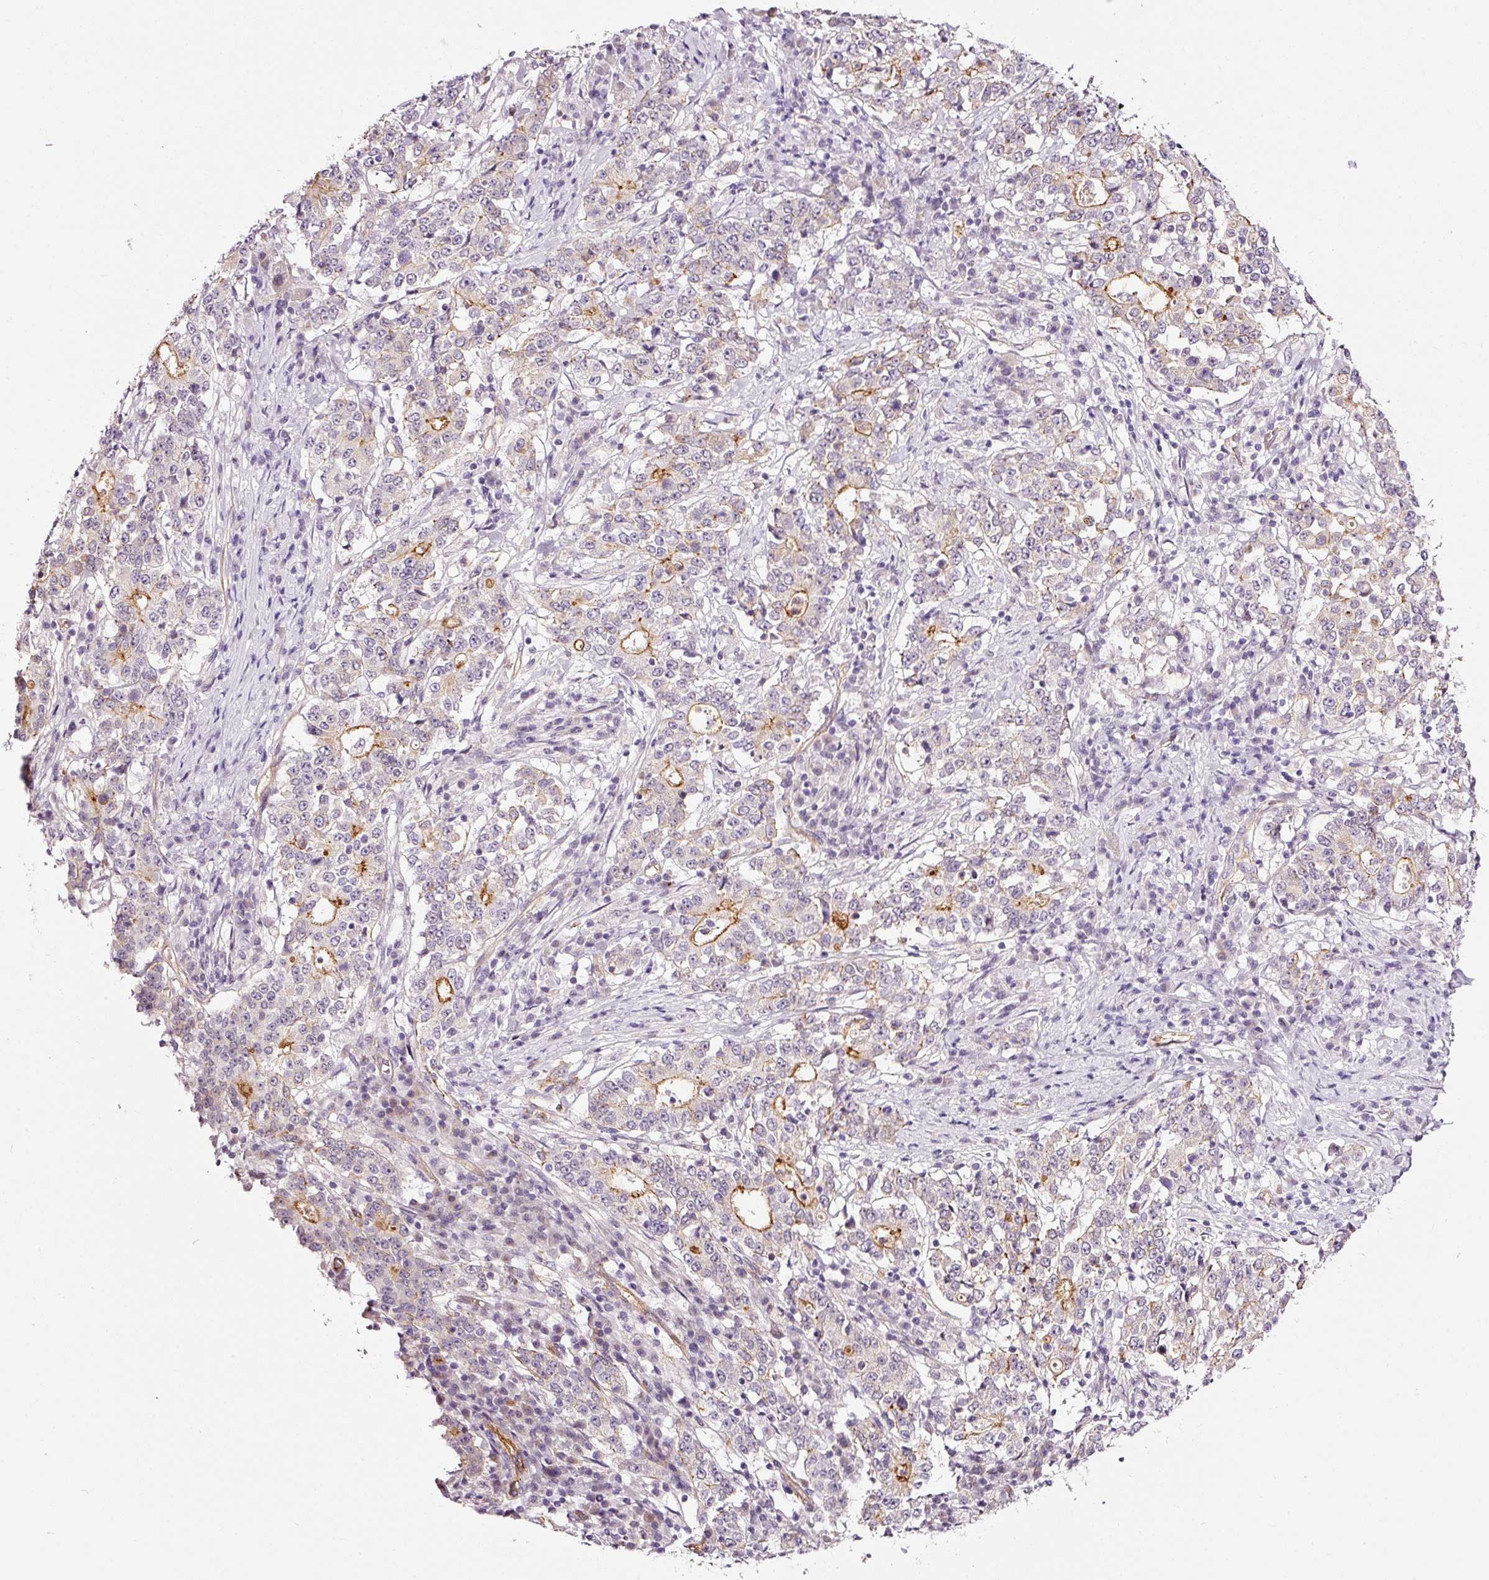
{"staining": {"intensity": "moderate", "quantity": "<25%", "location": "cytoplasmic/membranous"}, "tissue": "stomach cancer", "cell_type": "Tumor cells", "image_type": "cancer", "snomed": [{"axis": "morphology", "description": "Adenocarcinoma, NOS"}, {"axis": "topography", "description": "Stomach"}], "caption": "Approximately <25% of tumor cells in stomach cancer (adenocarcinoma) reveal moderate cytoplasmic/membranous protein positivity as visualized by brown immunohistochemical staining.", "gene": "ABCB4", "patient": {"sex": "male", "age": 59}}